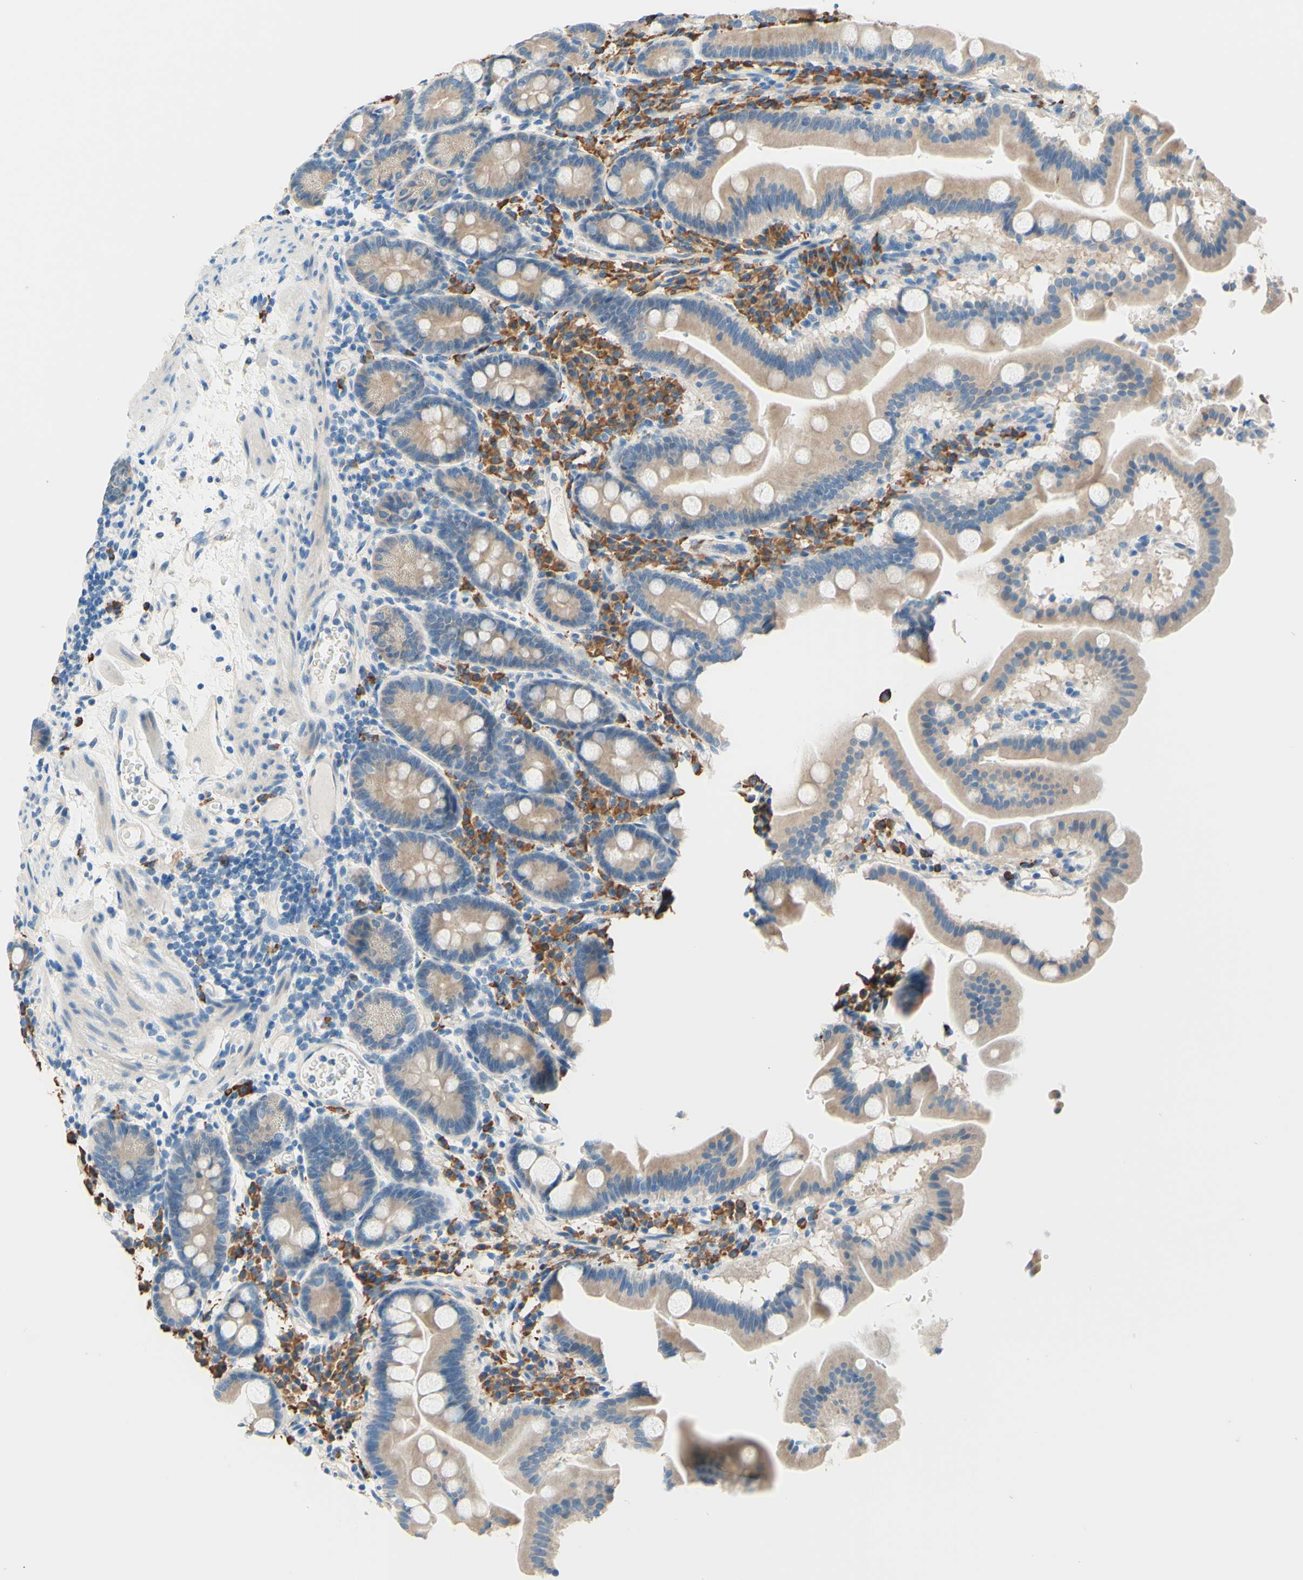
{"staining": {"intensity": "weak", "quantity": ">75%", "location": "cytoplasmic/membranous"}, "tissue": "duodenum", "cell_type": "Glandular cells", "image_type": "normal", "snomed": [{"axis": "morphology", "description": "Normal tissue, NOS"}, {"axis": "topography", "description": "Duodenum"}], "caption": "Glandular cells show low levels of weak cytoplasmic/membranous positivity in about >75% of cells in normal duodenum.", "gene": "PASD1", "patient": {"sex": "male", "age": 50}}